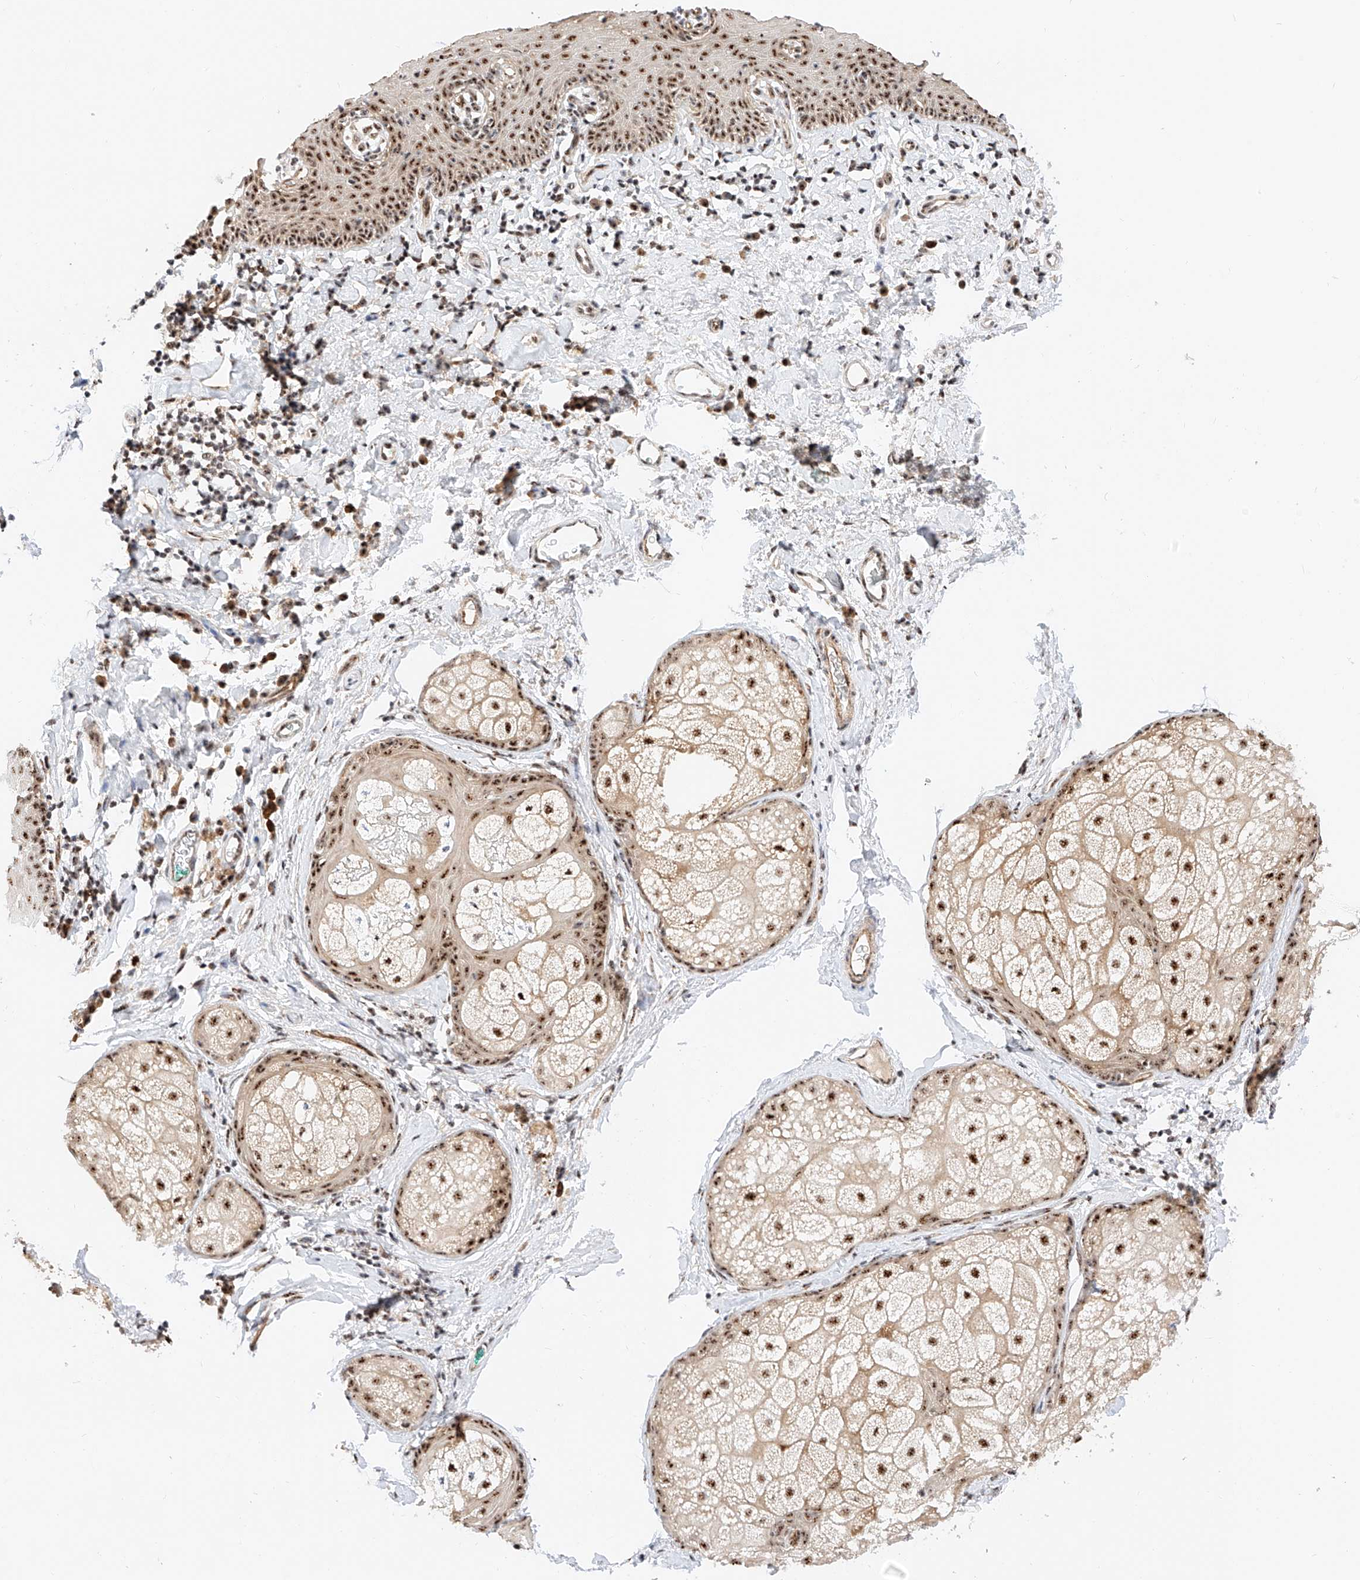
{"staining": {"intensity": "moderate", "quantity": ">75%", "location": "nuclear"}, "tissue": "skin", "cell_type": "Epidermal cells", "image_type": "normal", "snomed": [{"axis": "morphology", "description": "Normal tissue, NOS"}, {"axis": "topography", "description": "Vulva"}], "caption": "This is a histology image of immunohistochemistry (IHC) staining of benign skin, which shows moderate positivity in the nuclear of epidermal cells.", "gene": "ATXN7L2", "patient": {"sex": "female", "age": 66}}